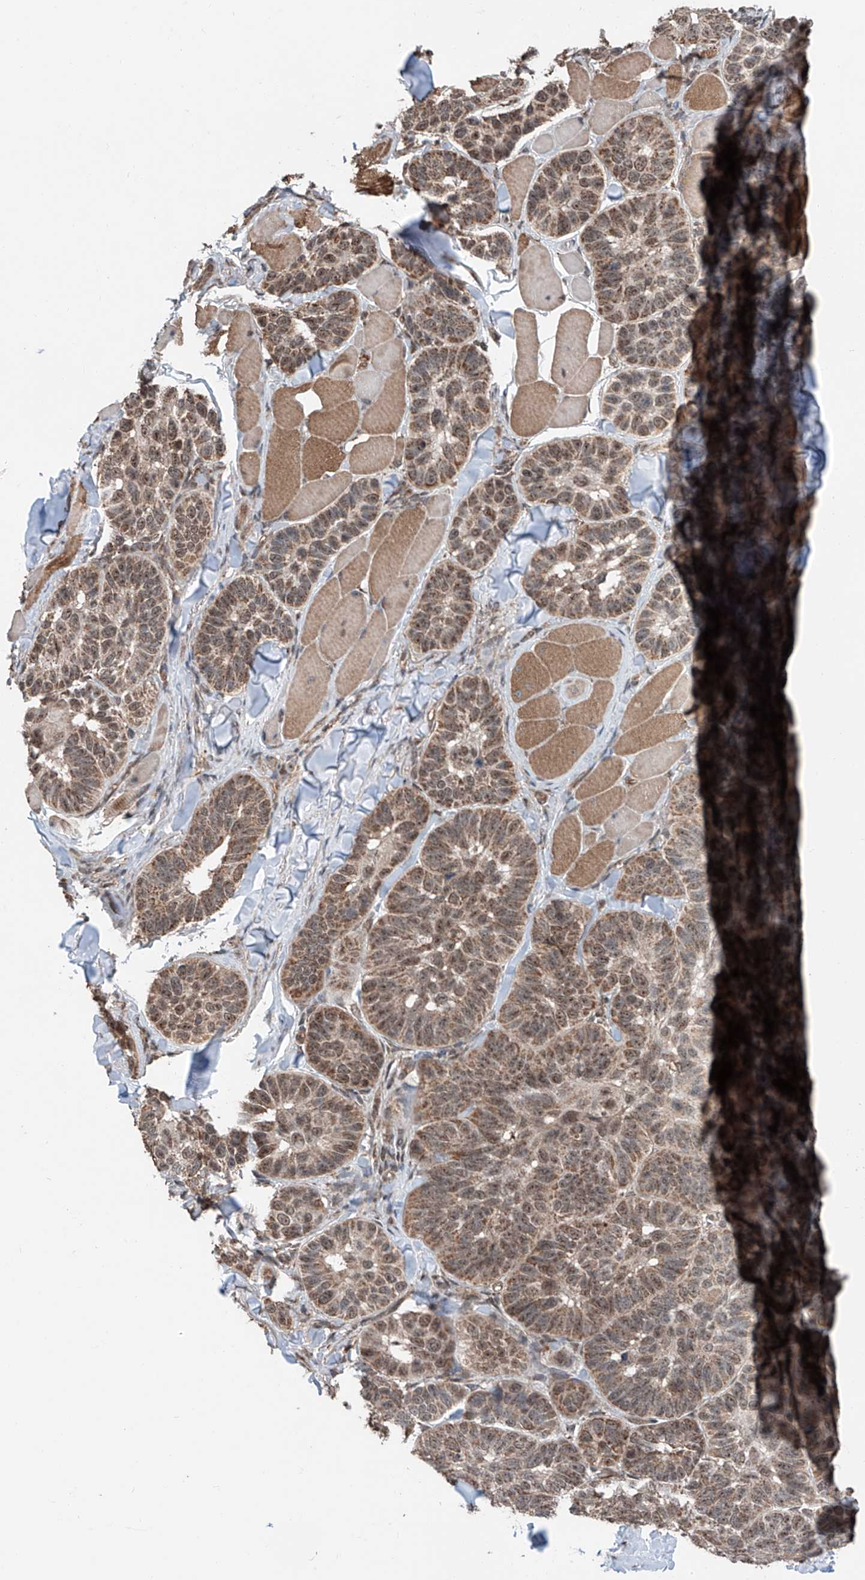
{"staining": {"intensity": "moderate", "quantity": ">75%", "location": "cytoplasmic/membranous,nuclear"}, "tissue": "skin cancer", "cell_type": "Tumor cells", "image_type": "cancer", "snomed": [{"axis": "morphology", "description": "Basal cell carcinoma"}, {"axis": "topography", "description": "Skin"}], "caption": "IHC image of skin cancer (basal cell carcinoma) stained for a protein (brown), which exhibits medium levels of moderate cytoplasmic/membranous and nuclear positivity in about >75% of tumor cells.", "gene": "ZNF445", "patient": {"sex": "male", "age": 62}}